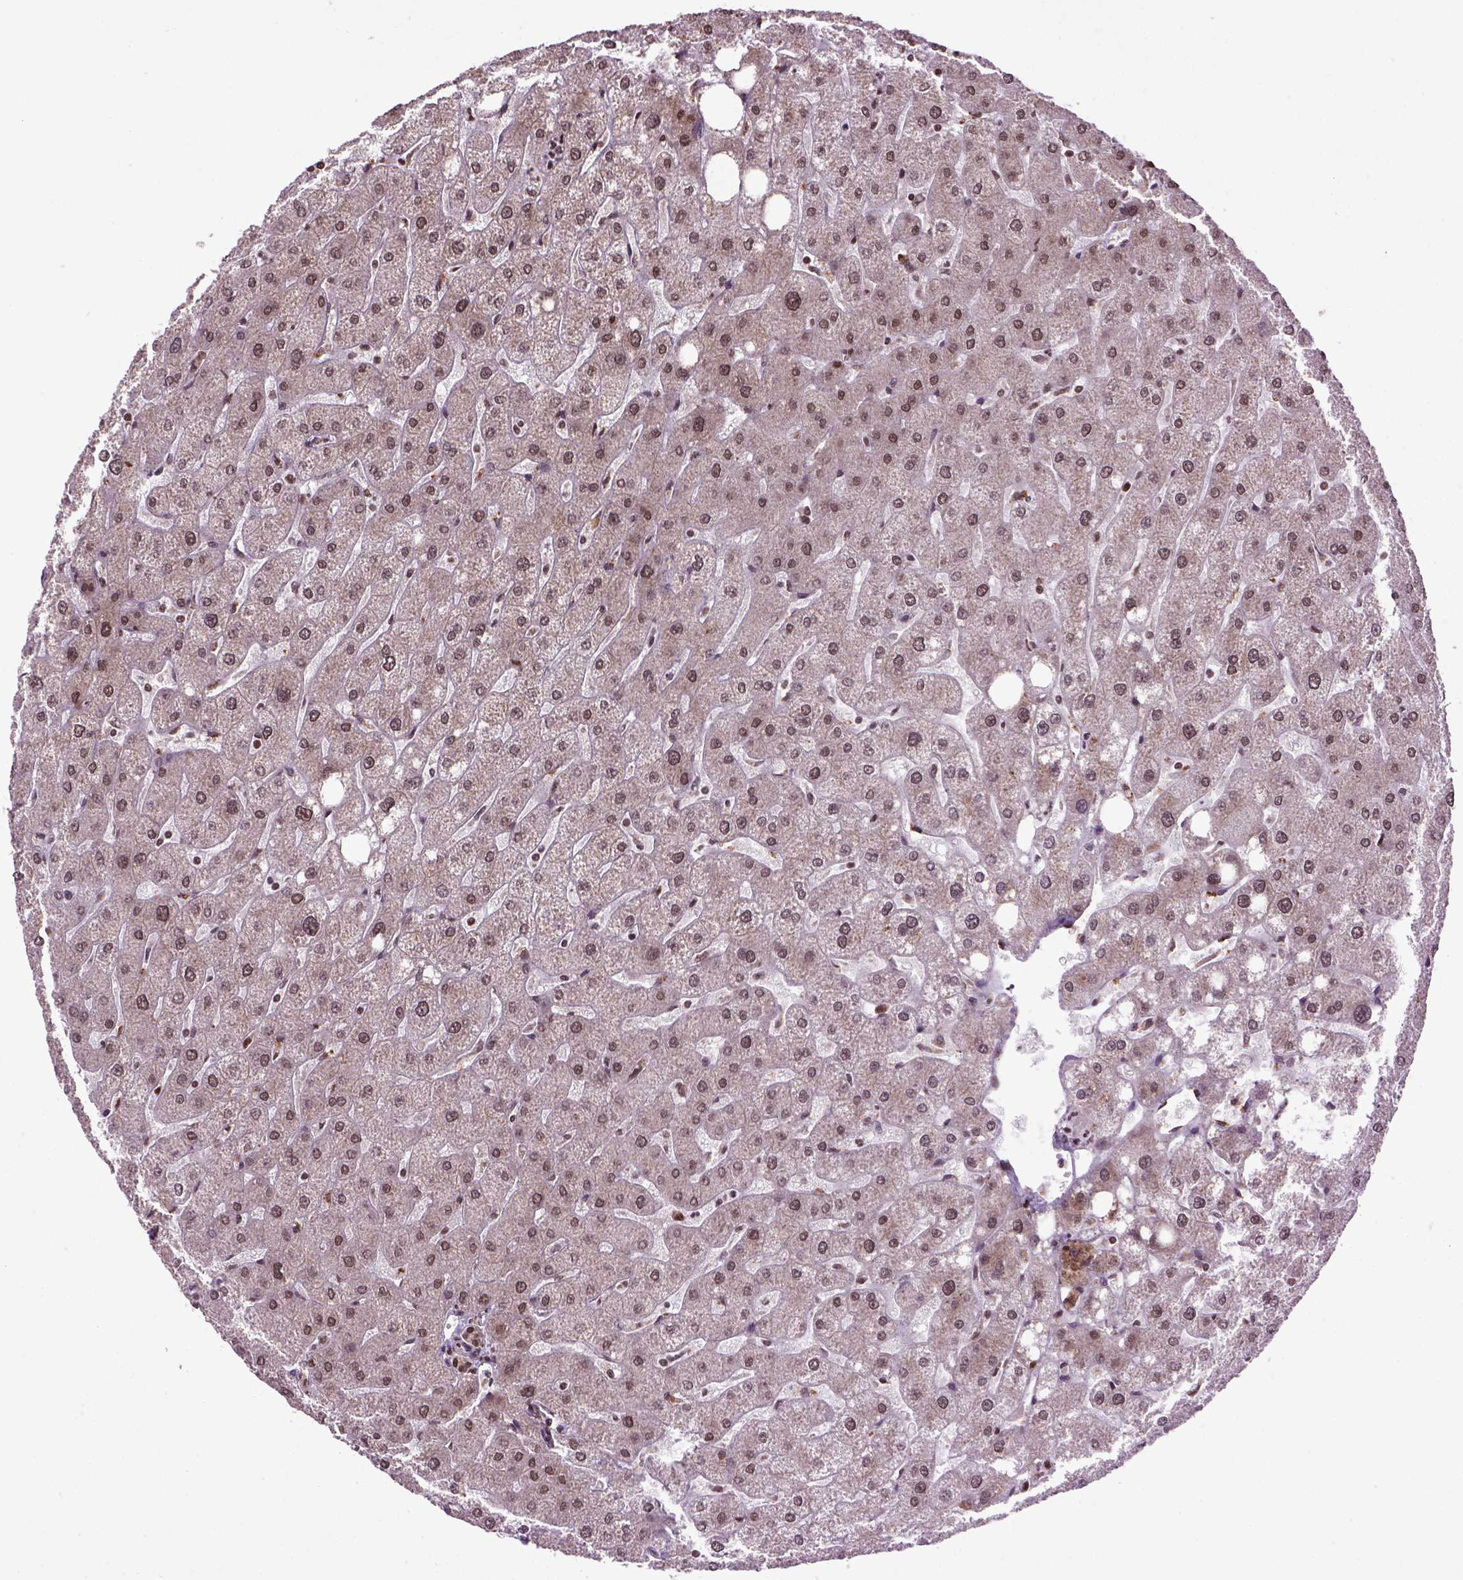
{"staining": {"intensity": "moderate", "quantity": ">75%", "location": "nuclear"}, "tissue": "liver", "cell_type": "Cholangiocytes", "image_type": "normal", "snomed": [{"axis": "morphology", "description": "Normal tissue, NOS"}, {"axis": "topography", "description": "Liver"}], "caption": "Immunohistochemistry (IHC) photomicrograph of benign human liver stained for a protein (brown), which shows medium levels of moderate nuclear expression in about >75% of cholangiocytes.", "gene": "CELF1", "patient": {"sex": "male", "age": 67}}